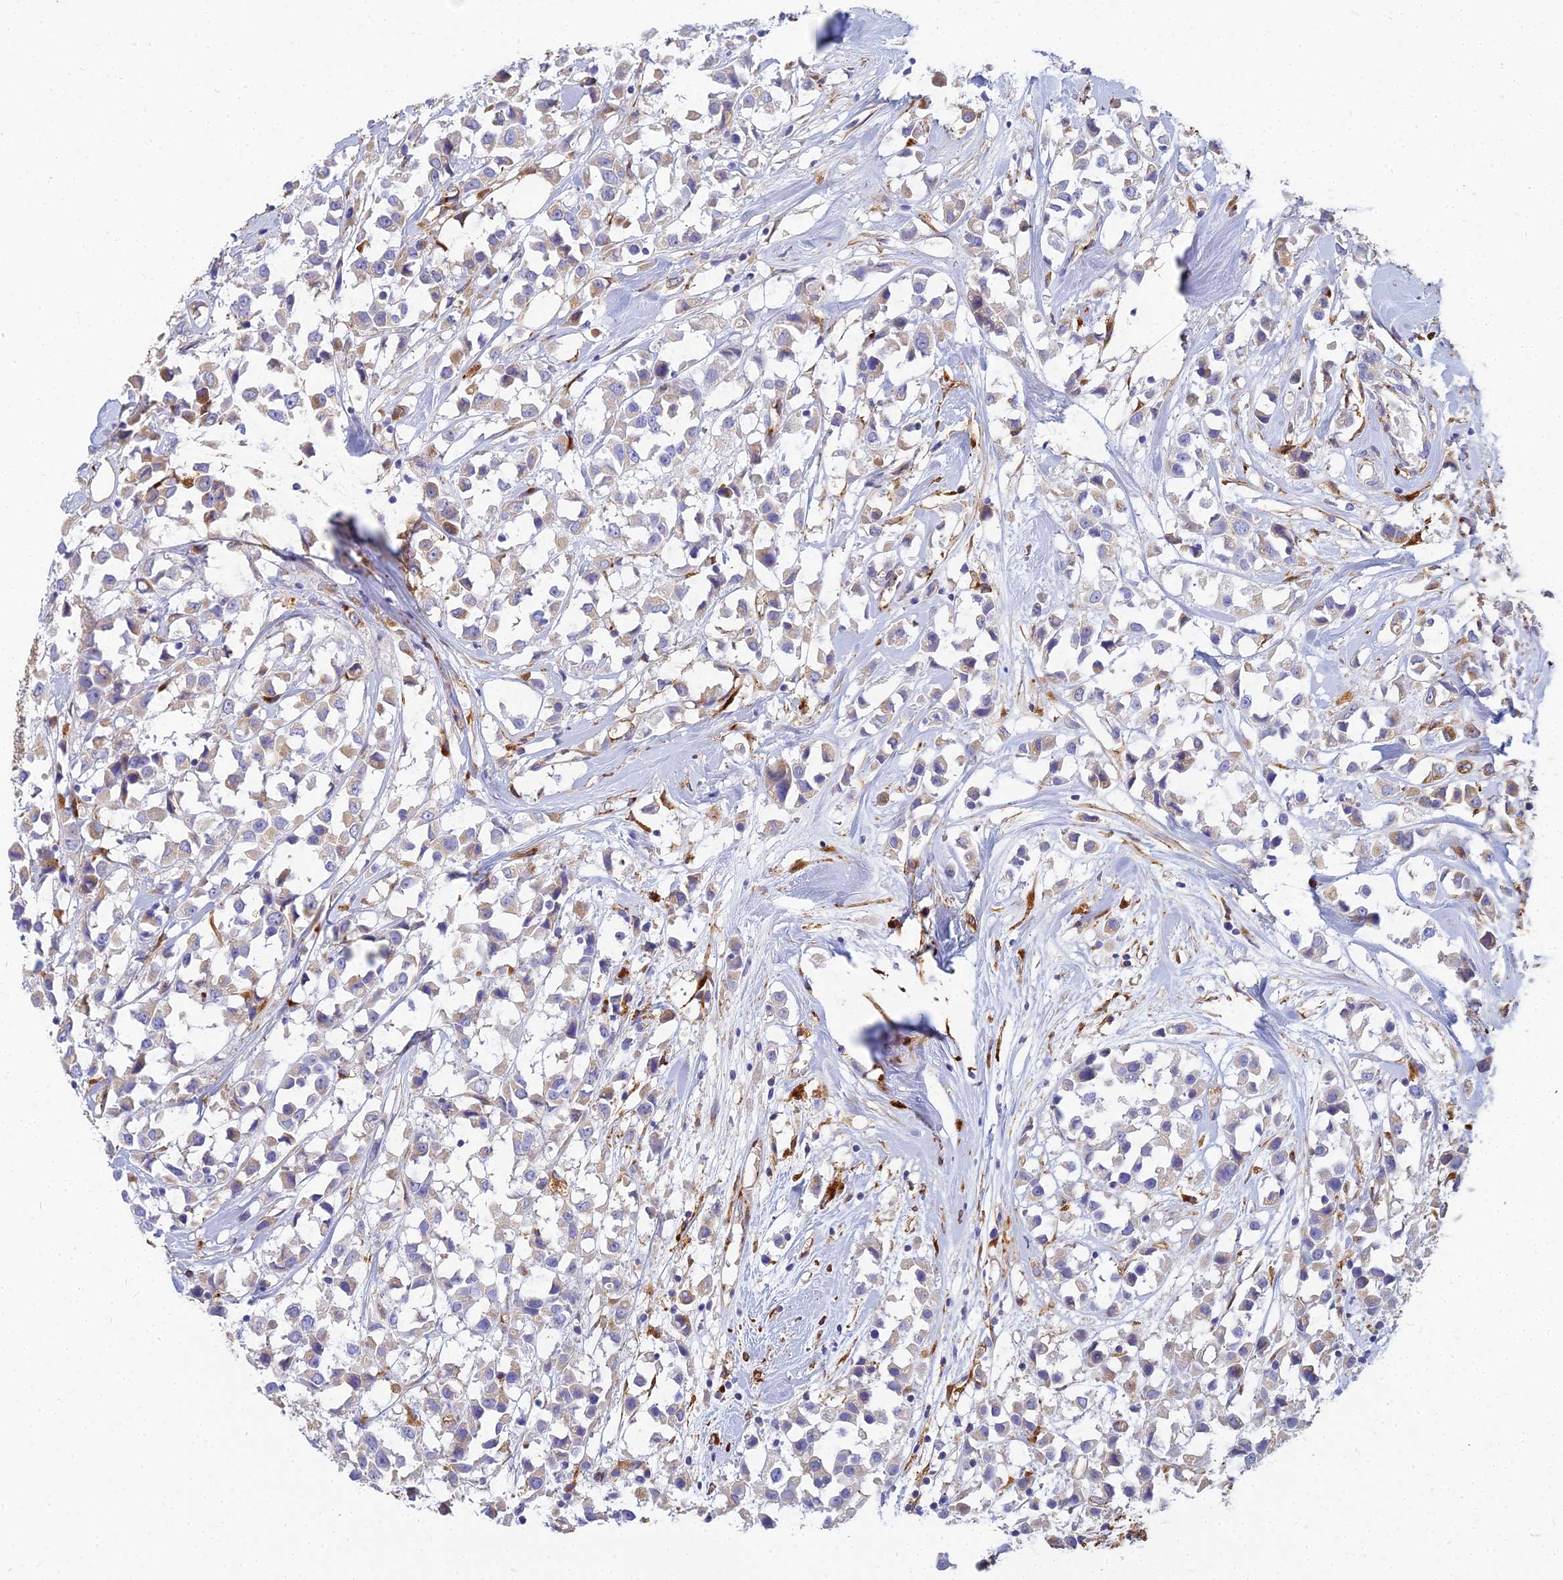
{"staining": {"intensity": "weak", "quantity": "<25%", "location": "cytoplasmic/membranous"}, "tissue": "breast cancer", "cell_type": "Tumor cells", "image_type": "cancer", "snomed": [{"axis": "morphology", "description": "Duct carcinoma"}, {"axis": "topography", "description": "Breast"}], "caption": "Immunohistochemistry (IHC) histopathology image of human intraductal carcinoma (breast) stained for a protein (brown), which reveals no positivity in tumor cells.", "gene": "VAT1", "patient": {"sex": "female", "age": 61}}